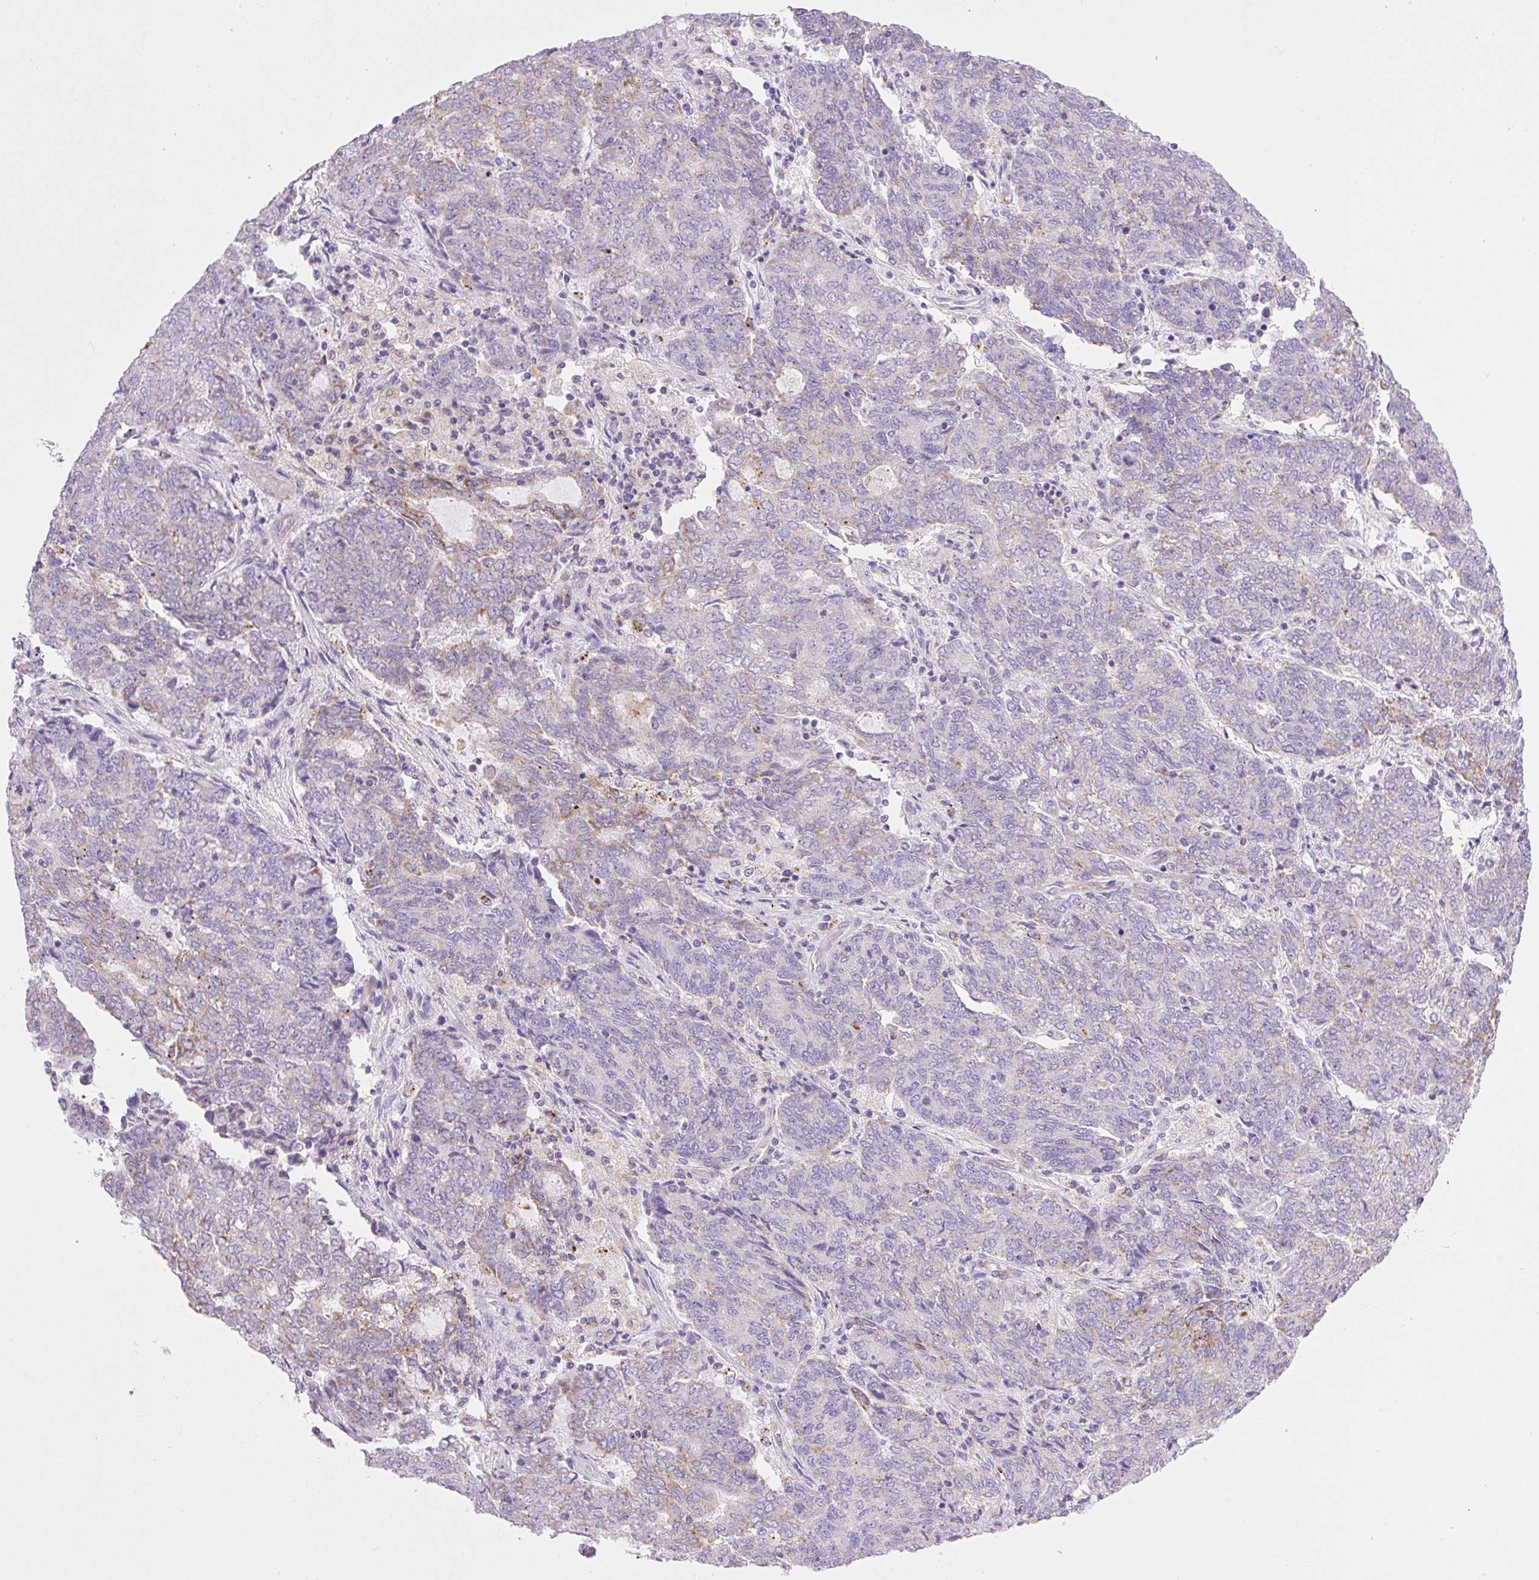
{"staining": {"intensity": "moderate", "quantity": "<25%", "location": "cytoplasmic/membranous"}, "tissue": "endometrial cancer", "cell_type": "Tumor cells", "image_type": "cancer", "snomed": [{"axis": "morphology", "description": "Adenocarcinoma, NOS"}, {"axis": "topography", "description": "Endometrium"}], "caption": "DAB immunohistochemical staining of human adenocarcinoma (endometrial) exhibits moderate cytoplasmic/membranous protein expression in about <25% of tumor cells. The staining was performed using DAB (3,3'-diaminobenzidine) to visualize the protein expression in brown, while the nuclei were stained in blue with hematoxylin (Magnification: 20x).", "gene": "RNASE10", "patient": {"sex": "female", "age": 80}}